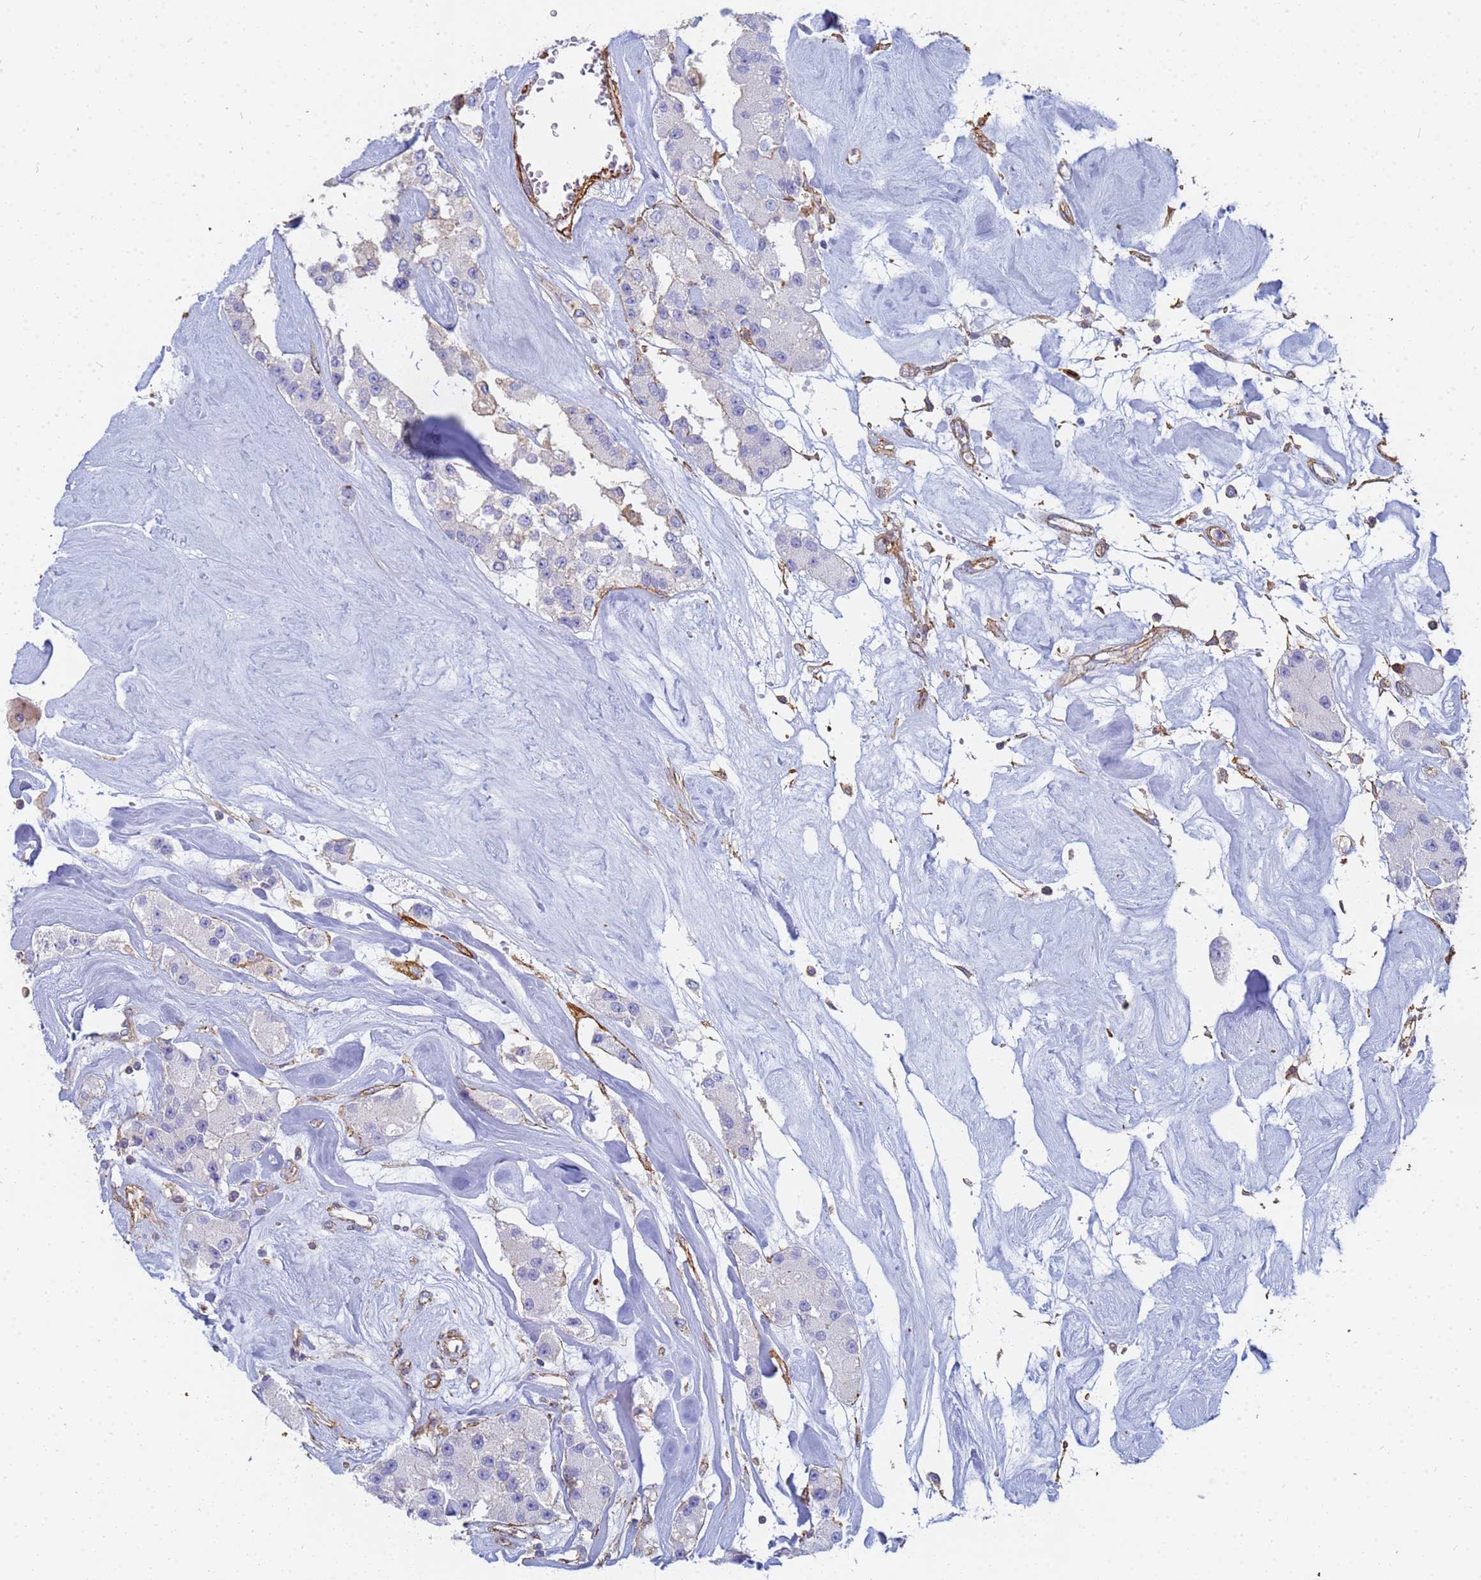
{"staining": {"intensity": "negative", "quantity": "none", "location": "none"}, "tissue": "carcinoid", "cell_type": "Tumor cells", "image_type": "cancer", "snomed": [{"axis": "morphology", "description": "Carcinoid, malignant, NOS"}, {"axis": "topography", "description": "Pancreas"}], "caption": "Immunohistochemical staining of carcinoid exhibits no significant positivity in tumor cells. (Stains: DAB immunohistochemistry (IHC) with hematoxylin counter stain, Microscopy: brightfield microscopy at high magnification).", "gene": "TPM1", "patient": {"sex": "male", "age": 41}}